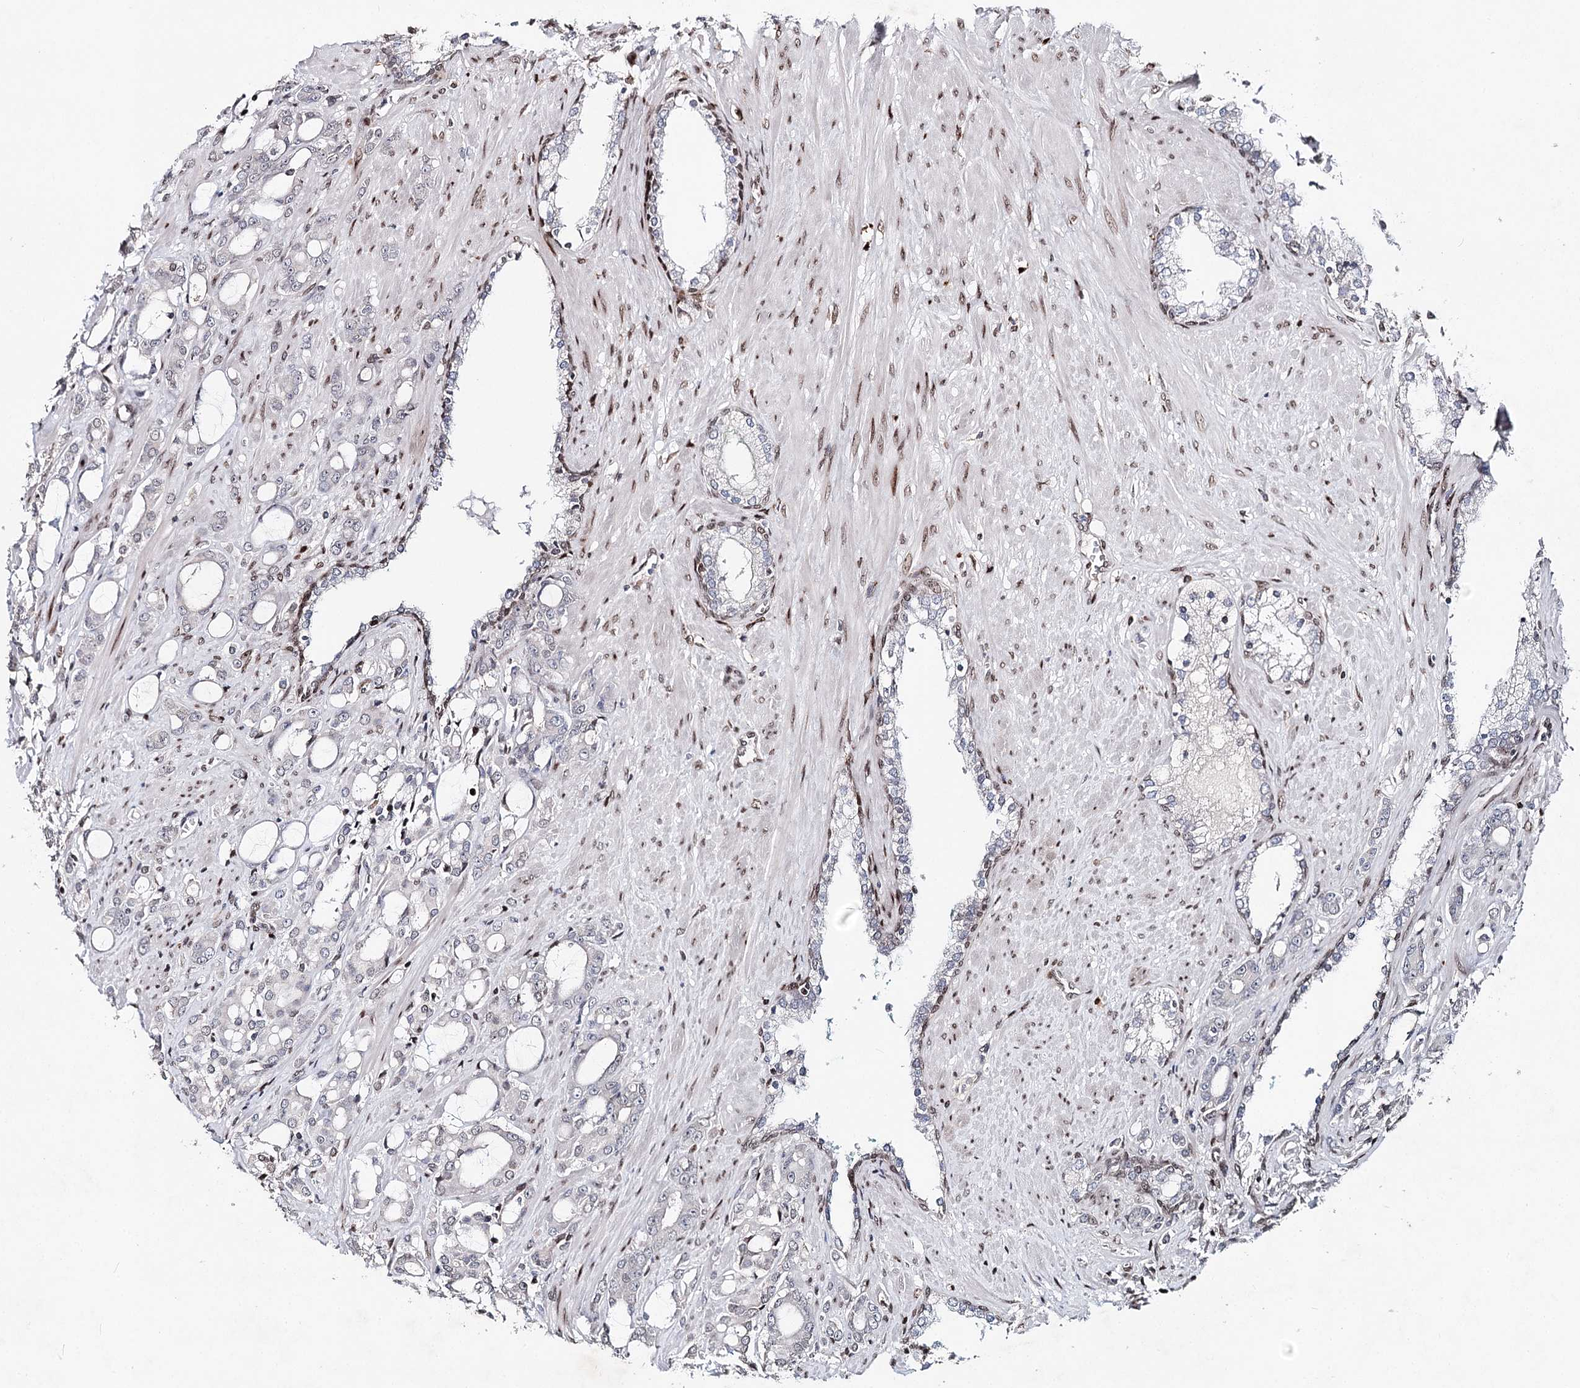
{"staining": {"intensity": "negative", "quantity": "none", "location": "none"}, "tissue": "prostate cancer", "cell_type": "Tumor cells", "image_type": "cancer", "snomed": [{"axis": "morphology", "description": "Adenocarcinoma, High grade"}, {"axis": "topography", "description": "Prostate"}], "caption": "High power microscopy histopathology image of an immunohistochemistry image of prostate cancer, revealing no significant positivity in tumor cells.", "gene": "FRMD4A", "patient": {"sex": "male", "age": 72}}